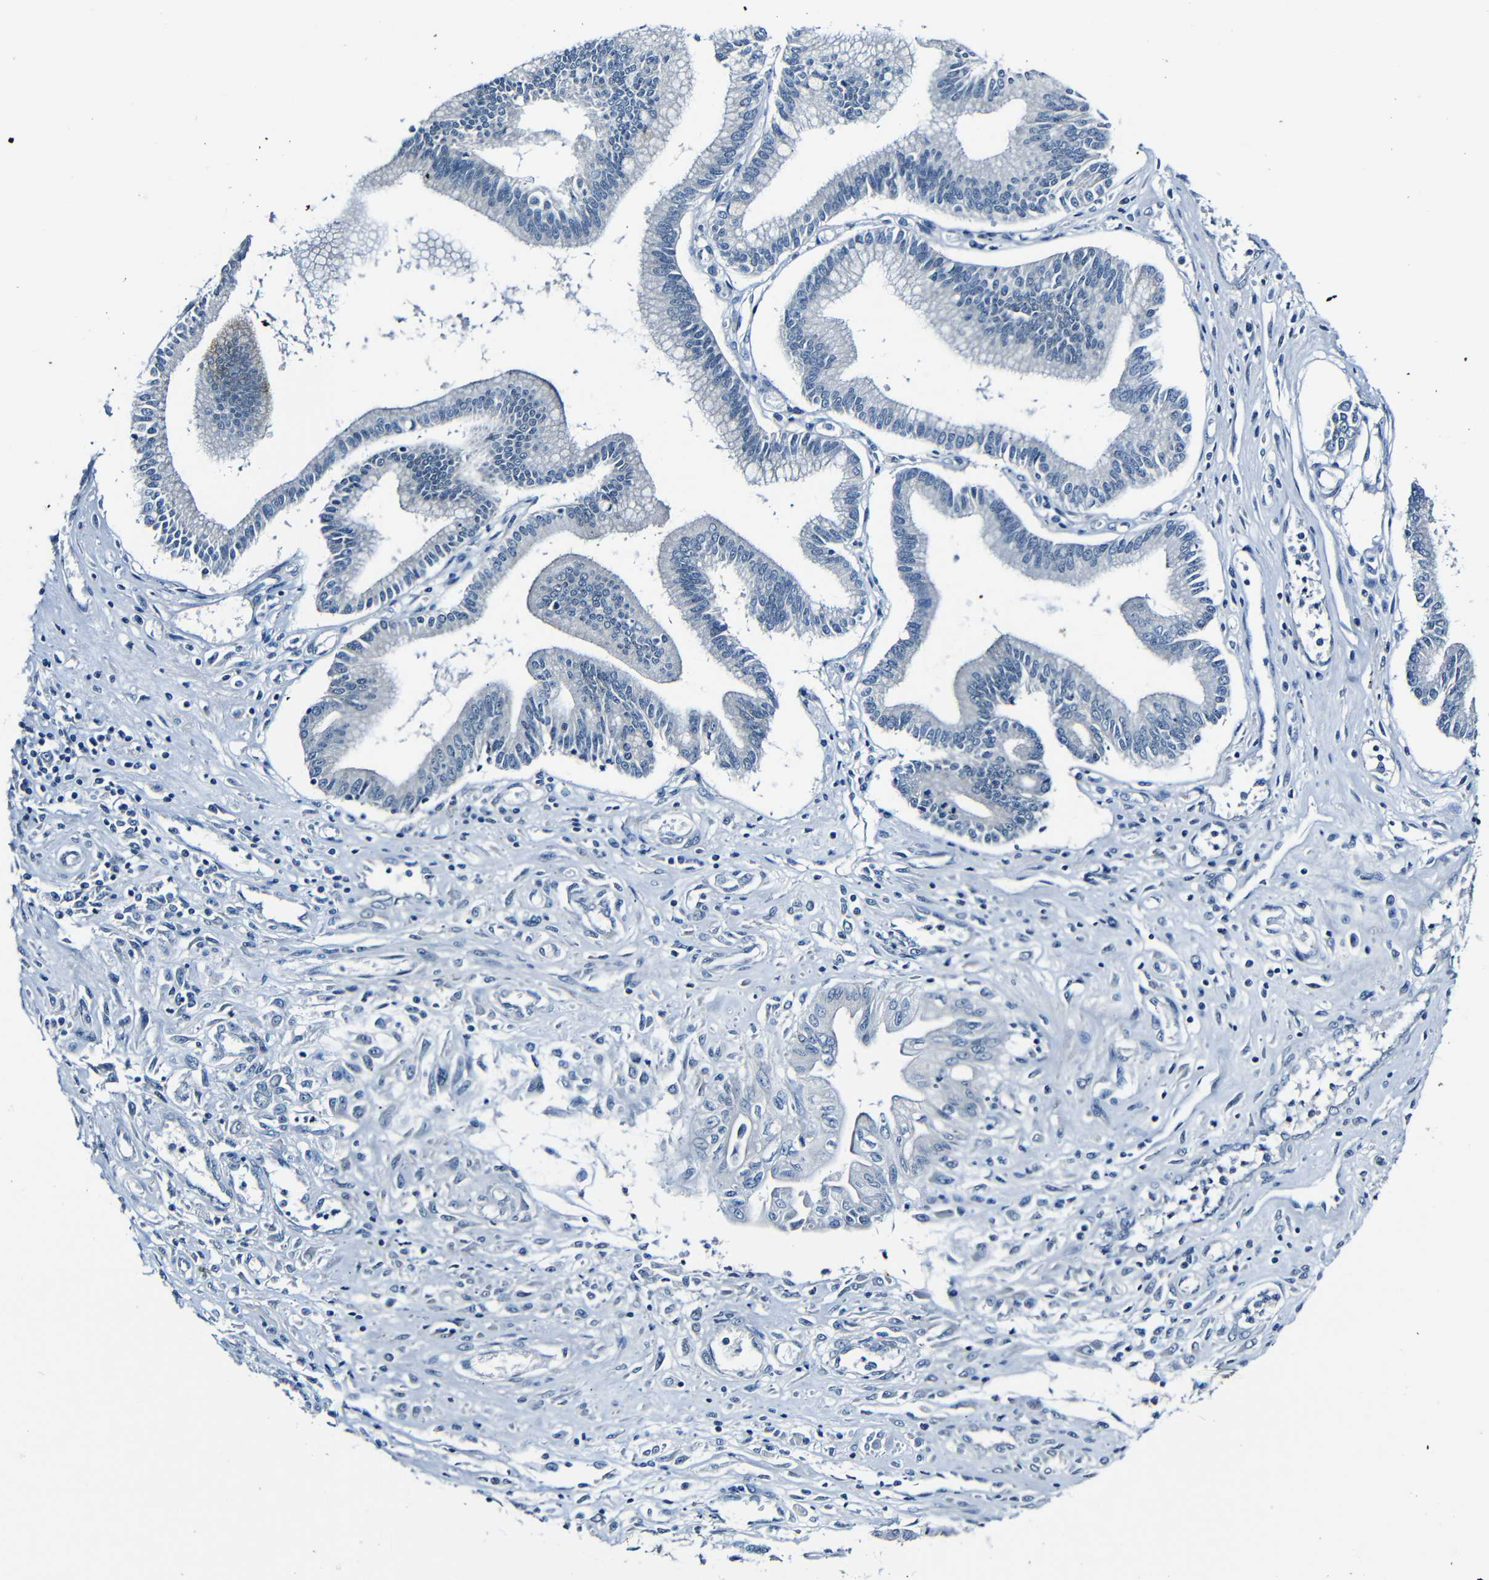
{"staining": {"intensity": "negative", "quantity": "none", "location": "none"}, "tissue": "pancreatic cancer", "cell_type": "Tumor cells", "image_type": "cancer", "snomed": [{"axis": "morphology", "description": "Adenocarcinoma, NOS"}, {"axis": "topography", "description": "Pancreas"}], "caption": "This is an IHC micrograph of human pancreatic cancer (adenocarcinoma). There is no positivity in tumor cells.", "gene": "ANK3", "patient": {"sex": "male", "age": 56}}